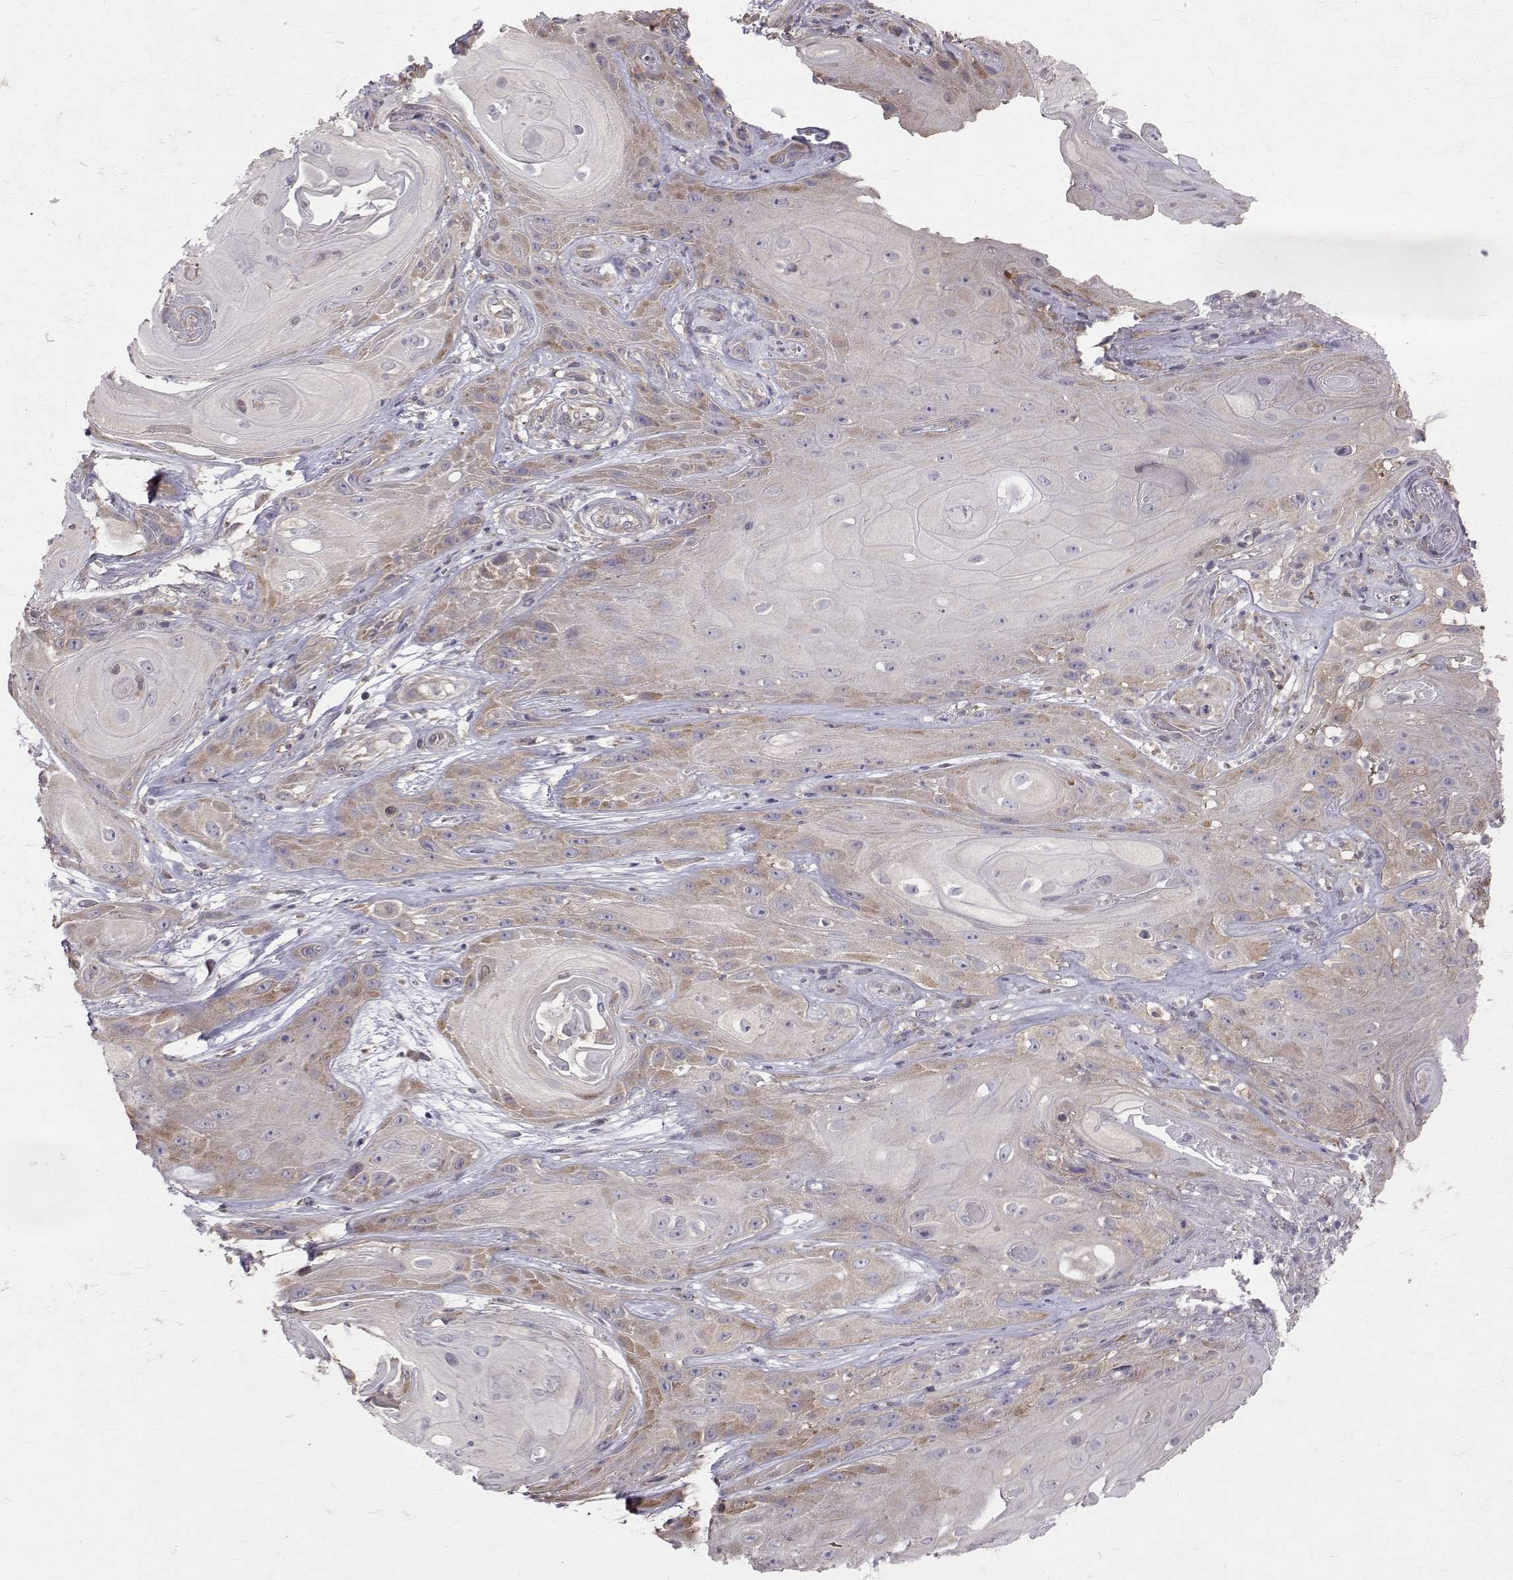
{"staining": {"intensity": "weak", "quantity": "<25%", "location": "cytoplasmic/membranous"}, "tissue": "skin cancer", "cell_type": "Tumor cells", "image_type": "cancer", "snomed": [{"axis": "morphology", "description": "Squamous cell carcinoma, NOS"}, {"axis": "topography", "description": "Skin"}], "caption": "Human skin cancer stained for a protein using IHC exhibits no positivity in tumor cells.", "gene": "FARSB", "patient": {"sex": "male", "age": 62}}